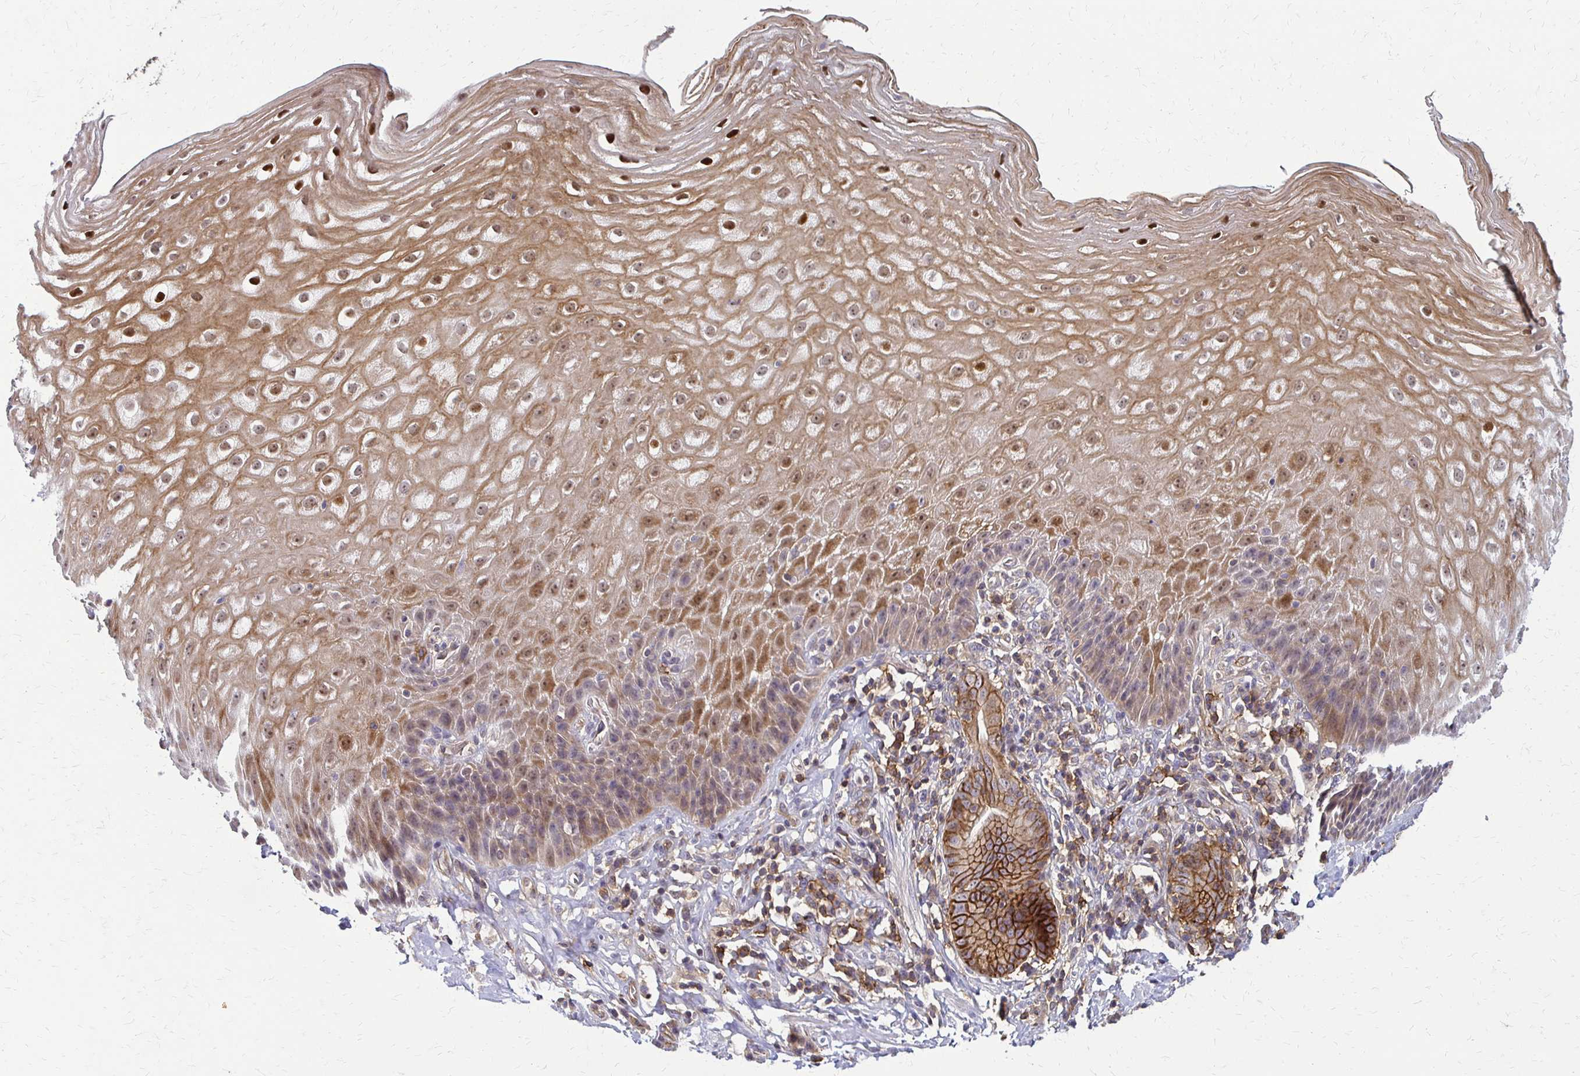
{"staining": {"intensity": "moderate", "quantity": "25%-75%", "location": "cytoplasmic/membranous,nuclear"}, "tissue": "esophagus", "cell_type": "Squamous epithelial cells", "image_type": "normal", "snomed": [{"axis": "morphology", "description": "Normal tissue, NOS"}, {"axis": "topography", "description": "Esophagus"}], "caption": "Immunohistochemistry (IHC) micrograph of benign esophagus: human esophagus stained using immunohistochemistry (IHC) displays medium levels of moderate protein expression localized specifically in the cytoplasmic/membranous,nuclear of squamous epithelial cells, appearing as a cytoplasmic/membranous,nuclear brown color.", "gene": "SLC9A9", "patient": {"sex": "female", "age": 61}}